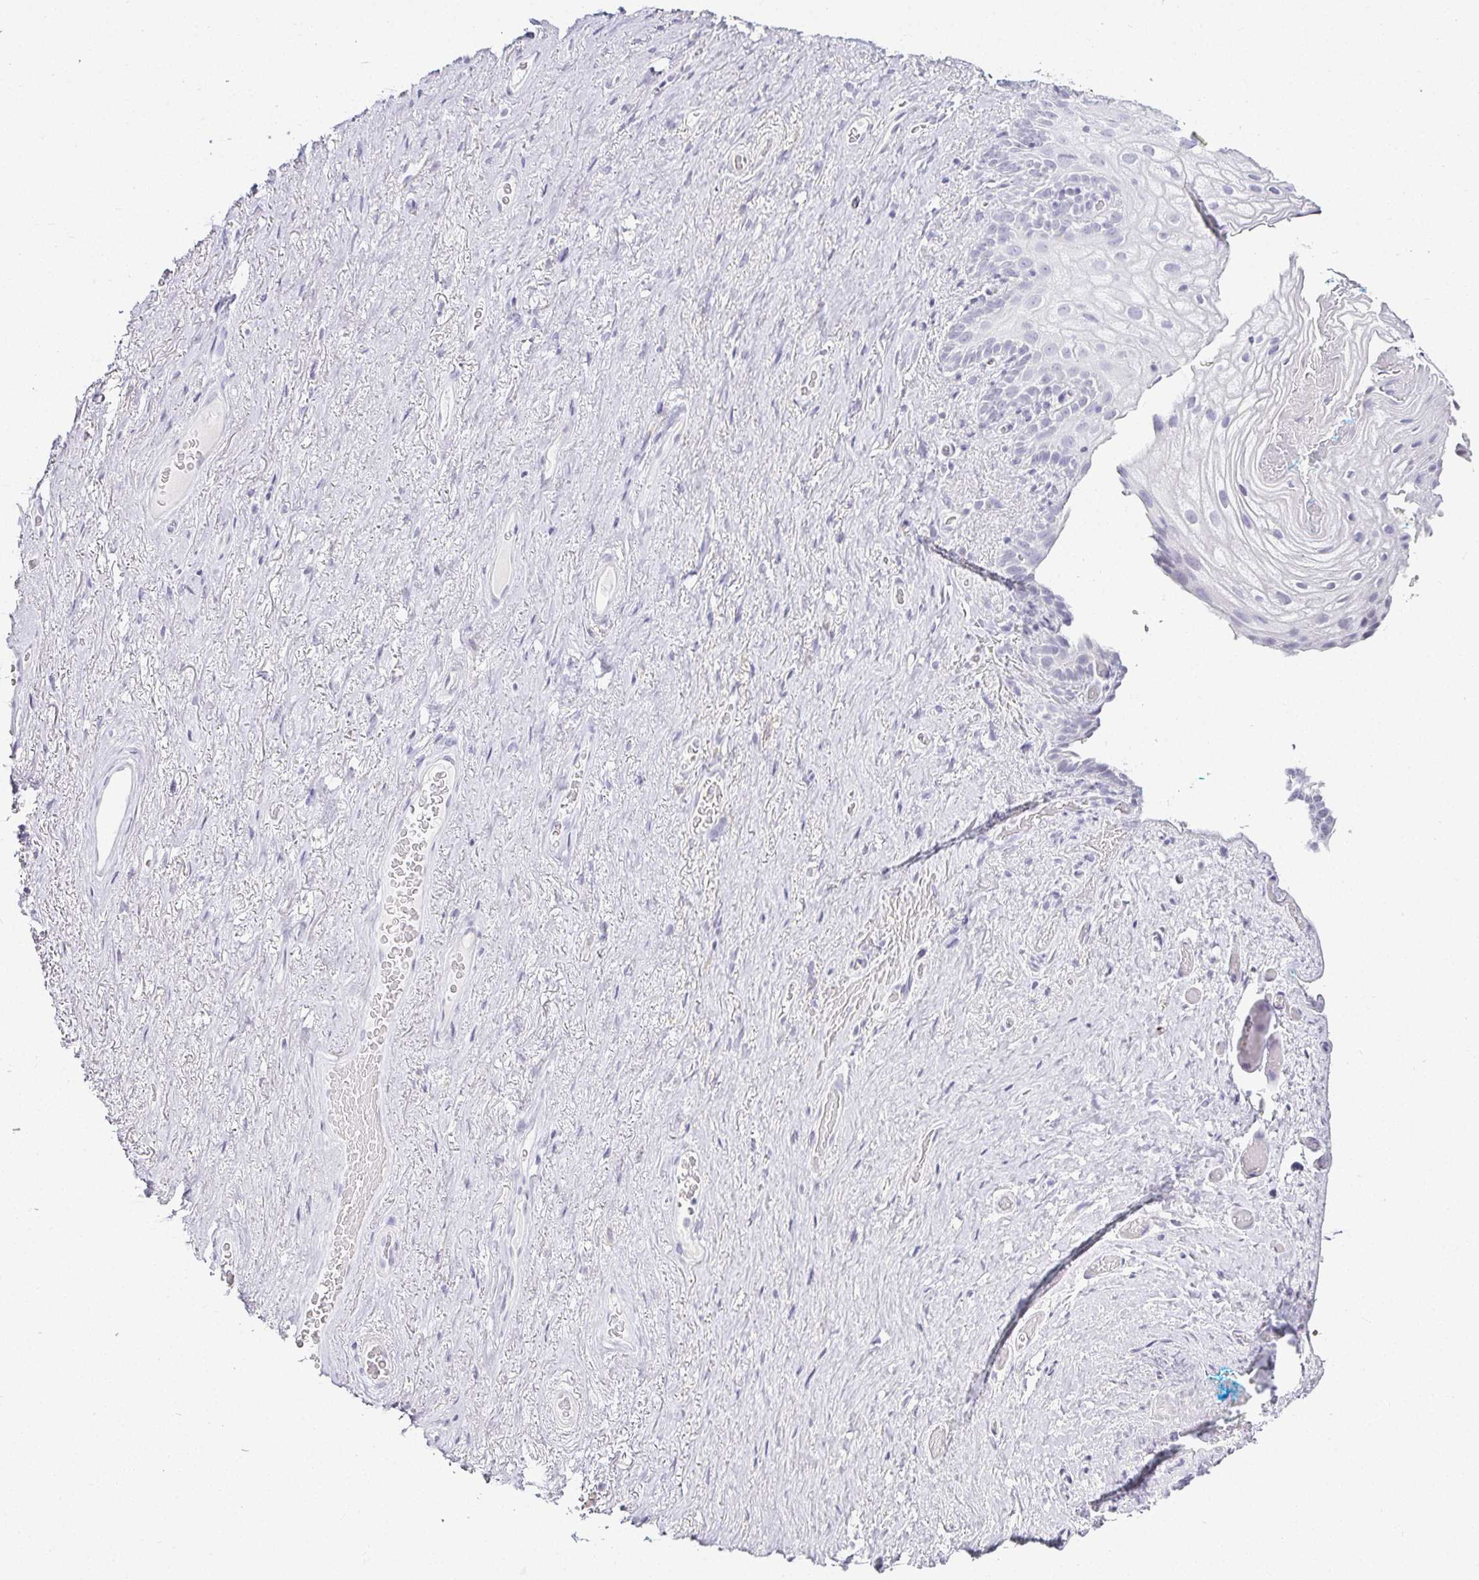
{"staining": {"intensity": "negative", "quantity": "none", "location": "none"}, "tissue": "vagina", "cell_type": "Squamous epithelial cells", "image_type": "normal", "snomed": [{"axis": "morphology", "description": "Normal tissue, NOS"}, {"axis": "topography", "description": "Vagina"}, {"axis": "topography", "description": "Peripheral nerve tissue"}], "caption": "Human vagina stained for a protein using IHC shows no expression in squamous epithelial cells.", "gene": "ACAN", "patient": {"sex": "female", "age": 71}}